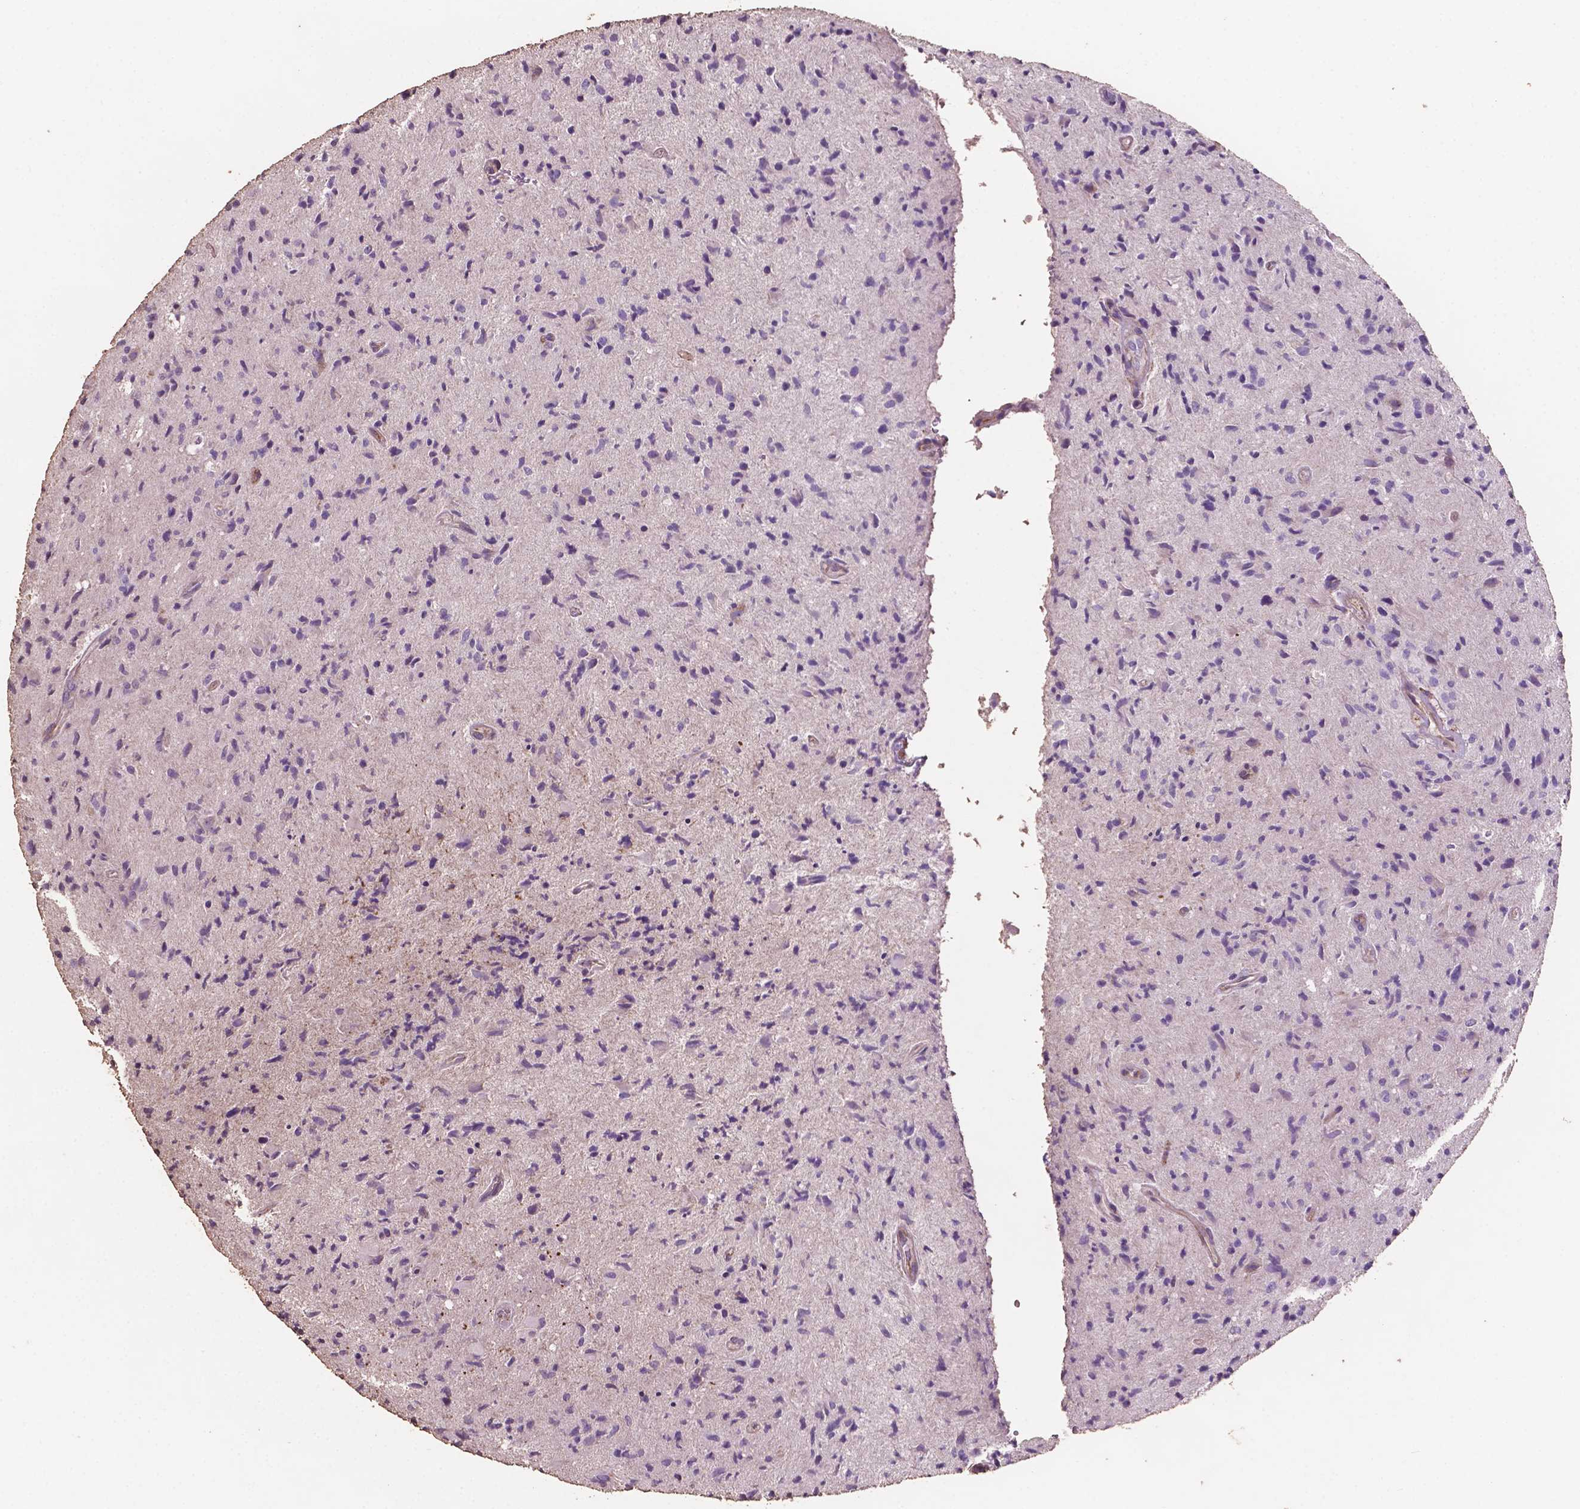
{"staining": {"intensity": "negative", "quantity": "none", "location": "none"}, "tissue": "glioma", "cell_type": "Tumor cells", "image_type": "cancer", "snomed": [{"axis": "morphology", "description": "Glioma, malignant, High grade"}, {"axis": "topography", "description": "Brain"}], "caption": "Human malignant glioma (high-grade) stained for a protein using immunohistochemistry exhibits no staining in tumor cells.", "gene": "COMMD4", "patient": {"sex": "male", "age": 54}}